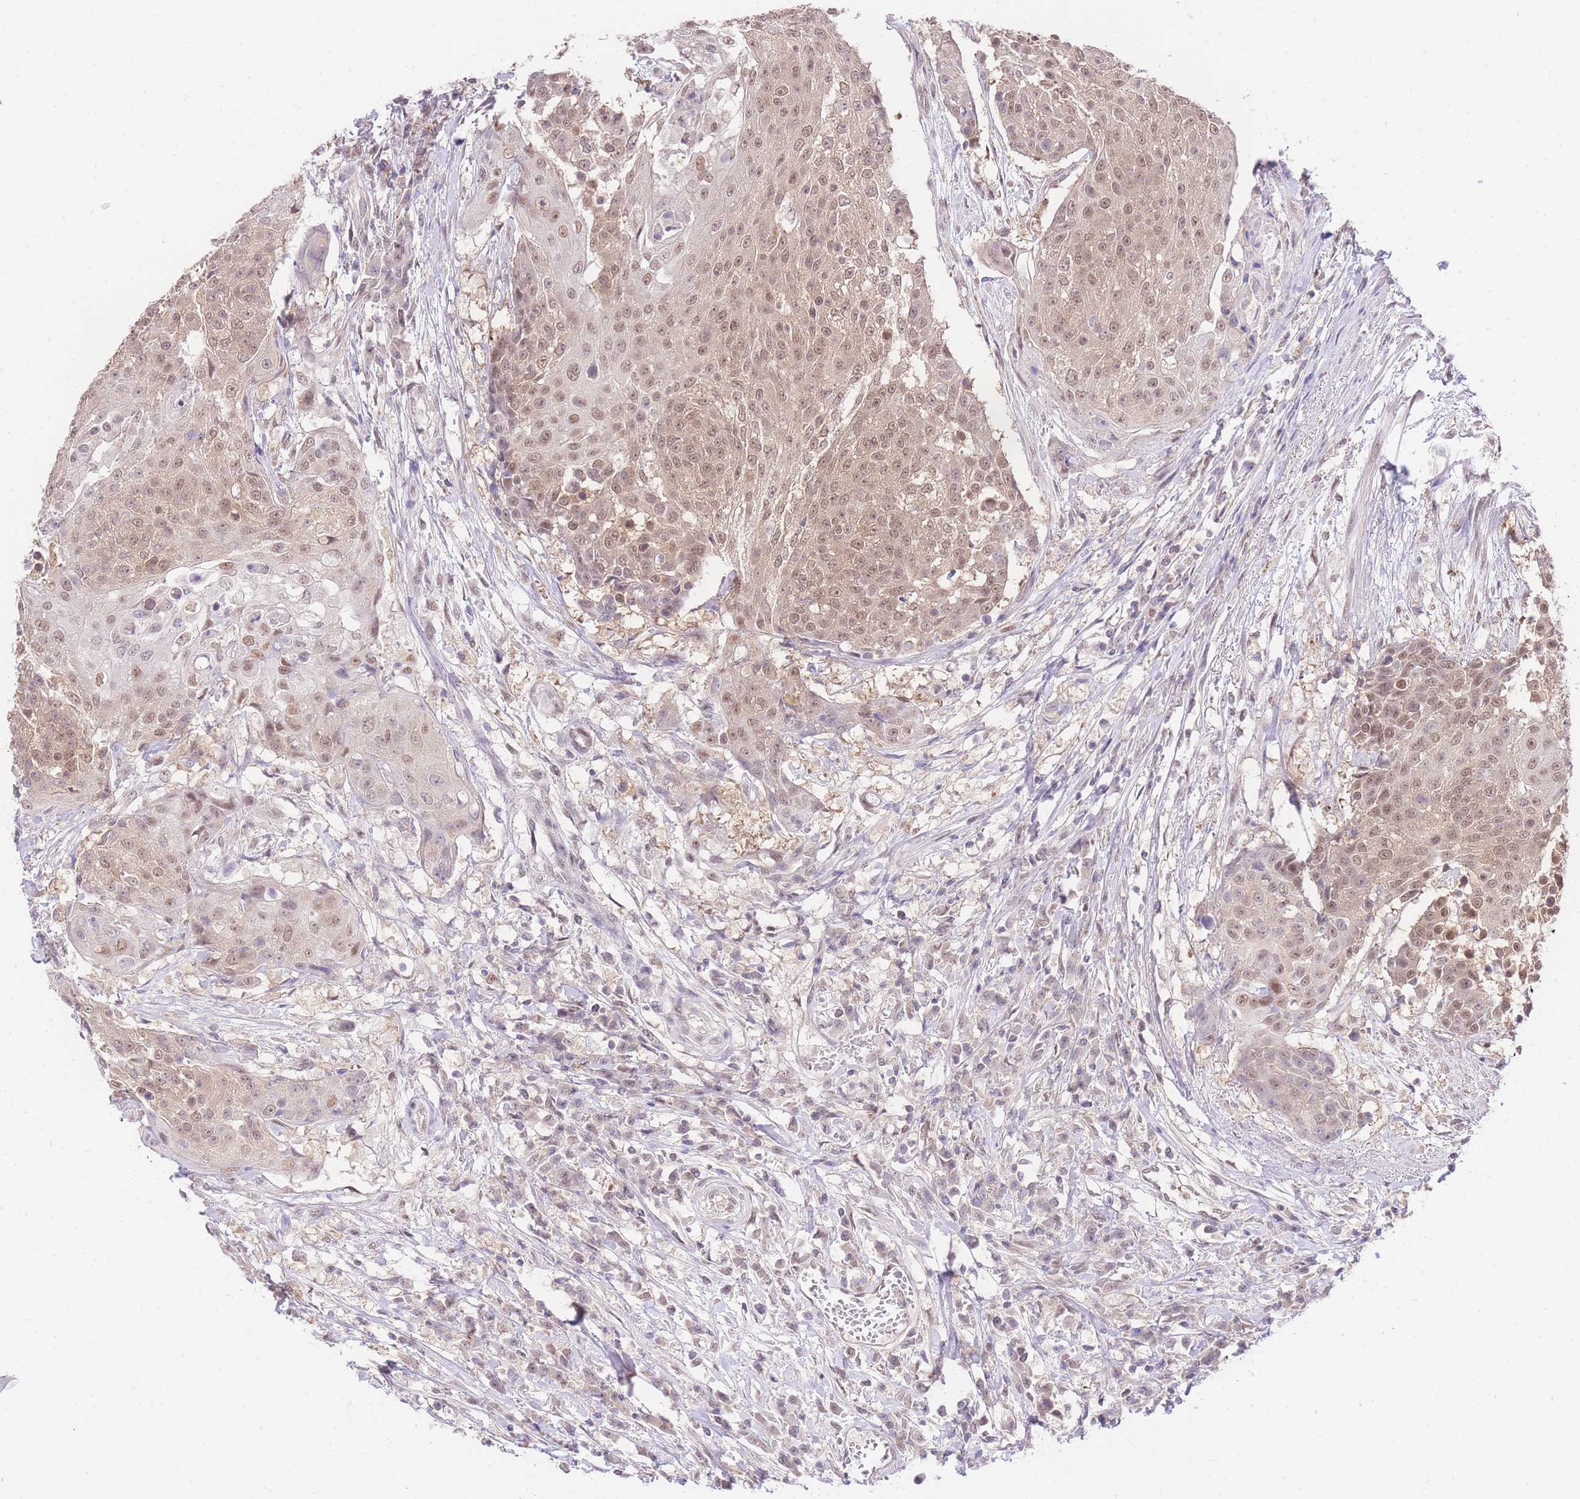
{"staining": {"intensity": "moderate", "quantity": ">75%", "location": "nuclear"}, "tissue": "urothelial cancer", "cell_type": "Tumor cells", "image_type": "cancer", "snomed": [{"axis": "morphology", "description": "Urothelial carcinoma, High grade"}, {"axis": "topography", "description": "Urinary bladder"}], "caption": "A micrograph of human urothelial cancer stained for a protein exhibits moderate nuclear brown staining in tumor cells.", "gene": "UBXN7", "patient": {"sex": "female", "age": 63}}